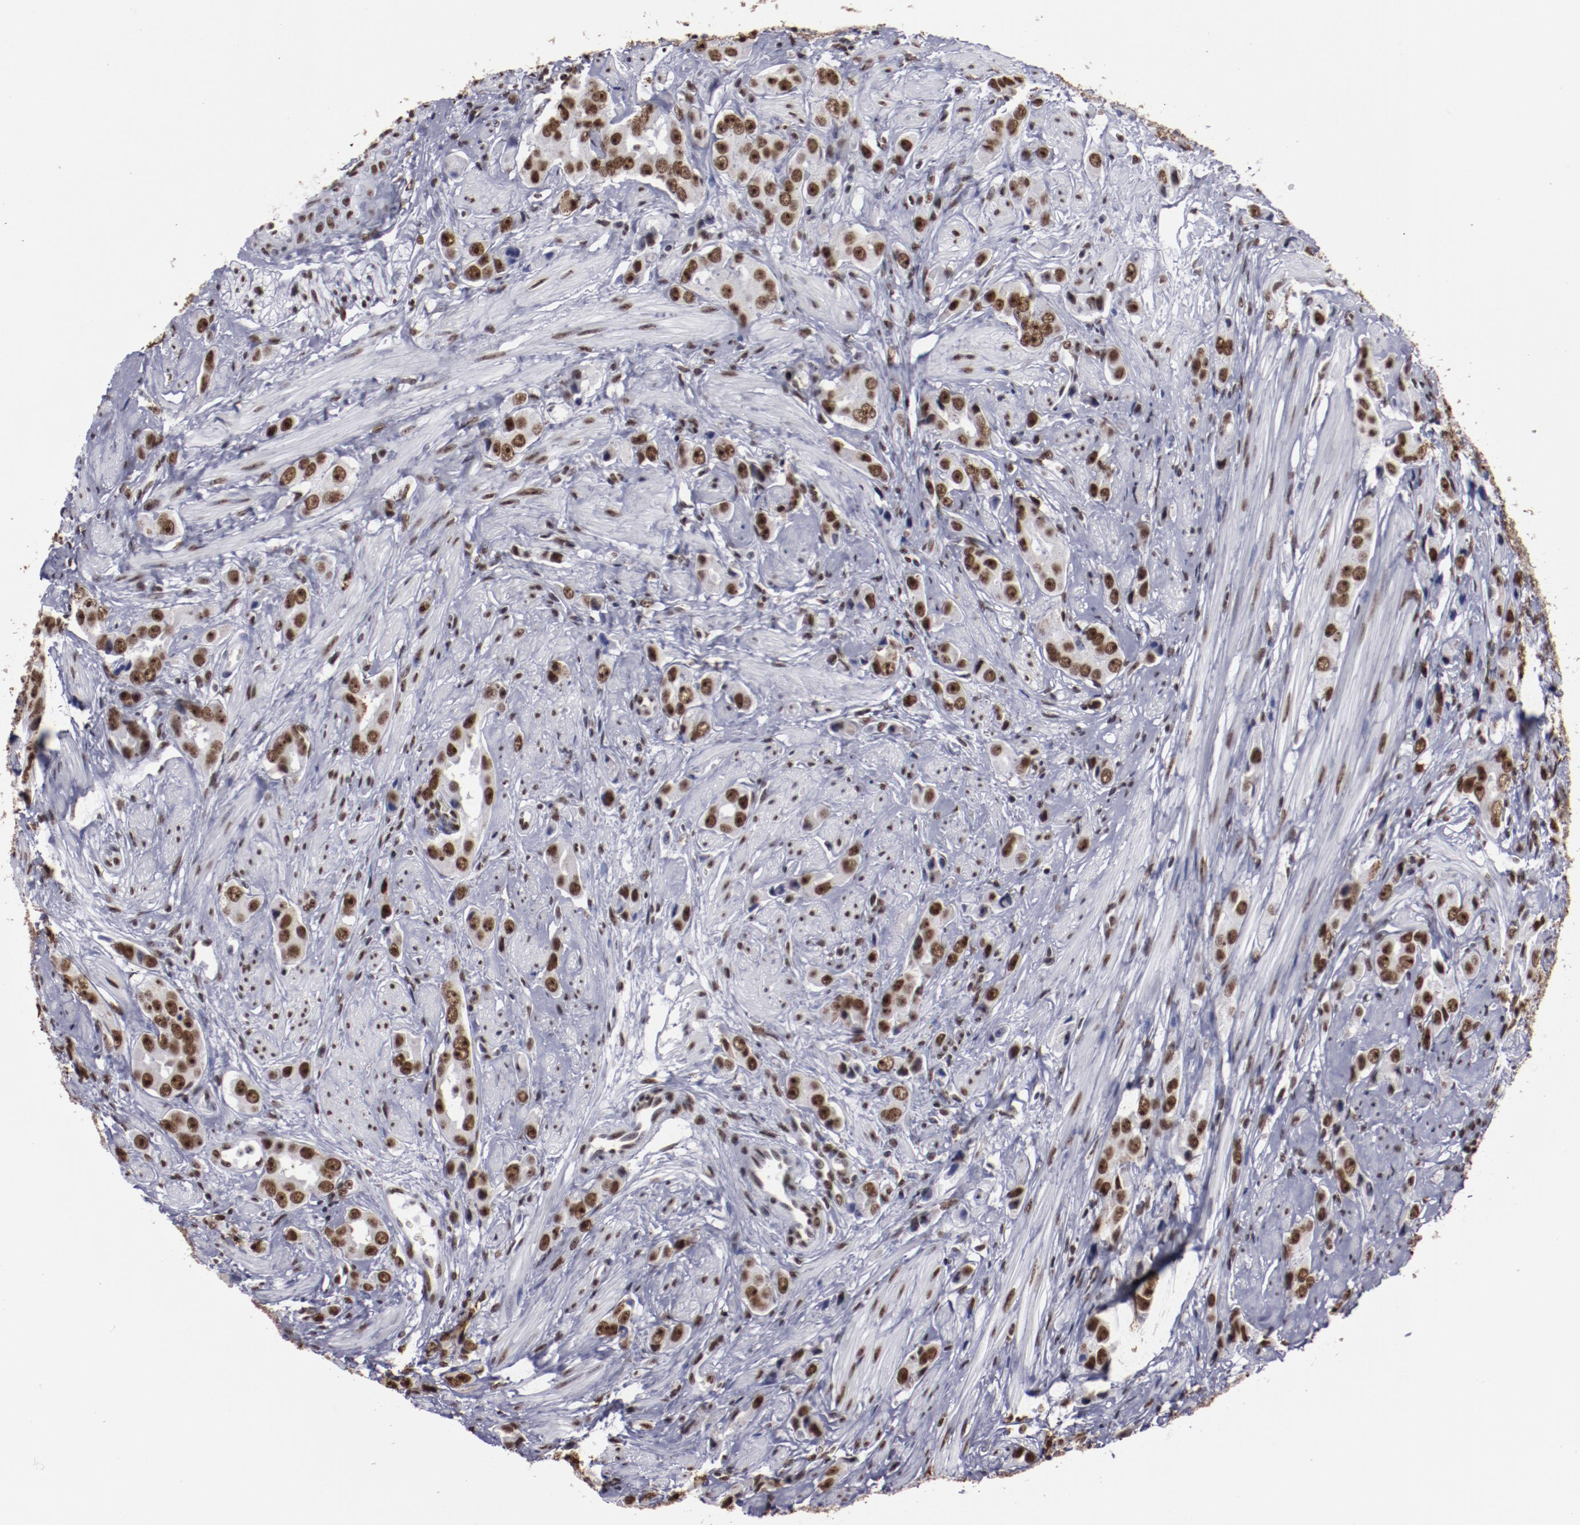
{"staining": {"intensity": "strong", "quantity": ">75%", "location": "nuclear"}, "tissue": "prostate cancer", "cell_type": "Tumor cells", "image_type": "cancer", "snomed": [{"axis": "morphology", "description": "Adenocarcinoma, Medium grade"}, {"axis": "topography", "description": "Prostate"}], "caption": "Brown immunohistochemical staining in human prostate cancer (adenocarcinoma (medium-grade)) reveals strong nuclear positivity in about >75% of tumor cells.", "gene": "HNRNPA2B1", "patient": {"sex": "male", "age": 53}}